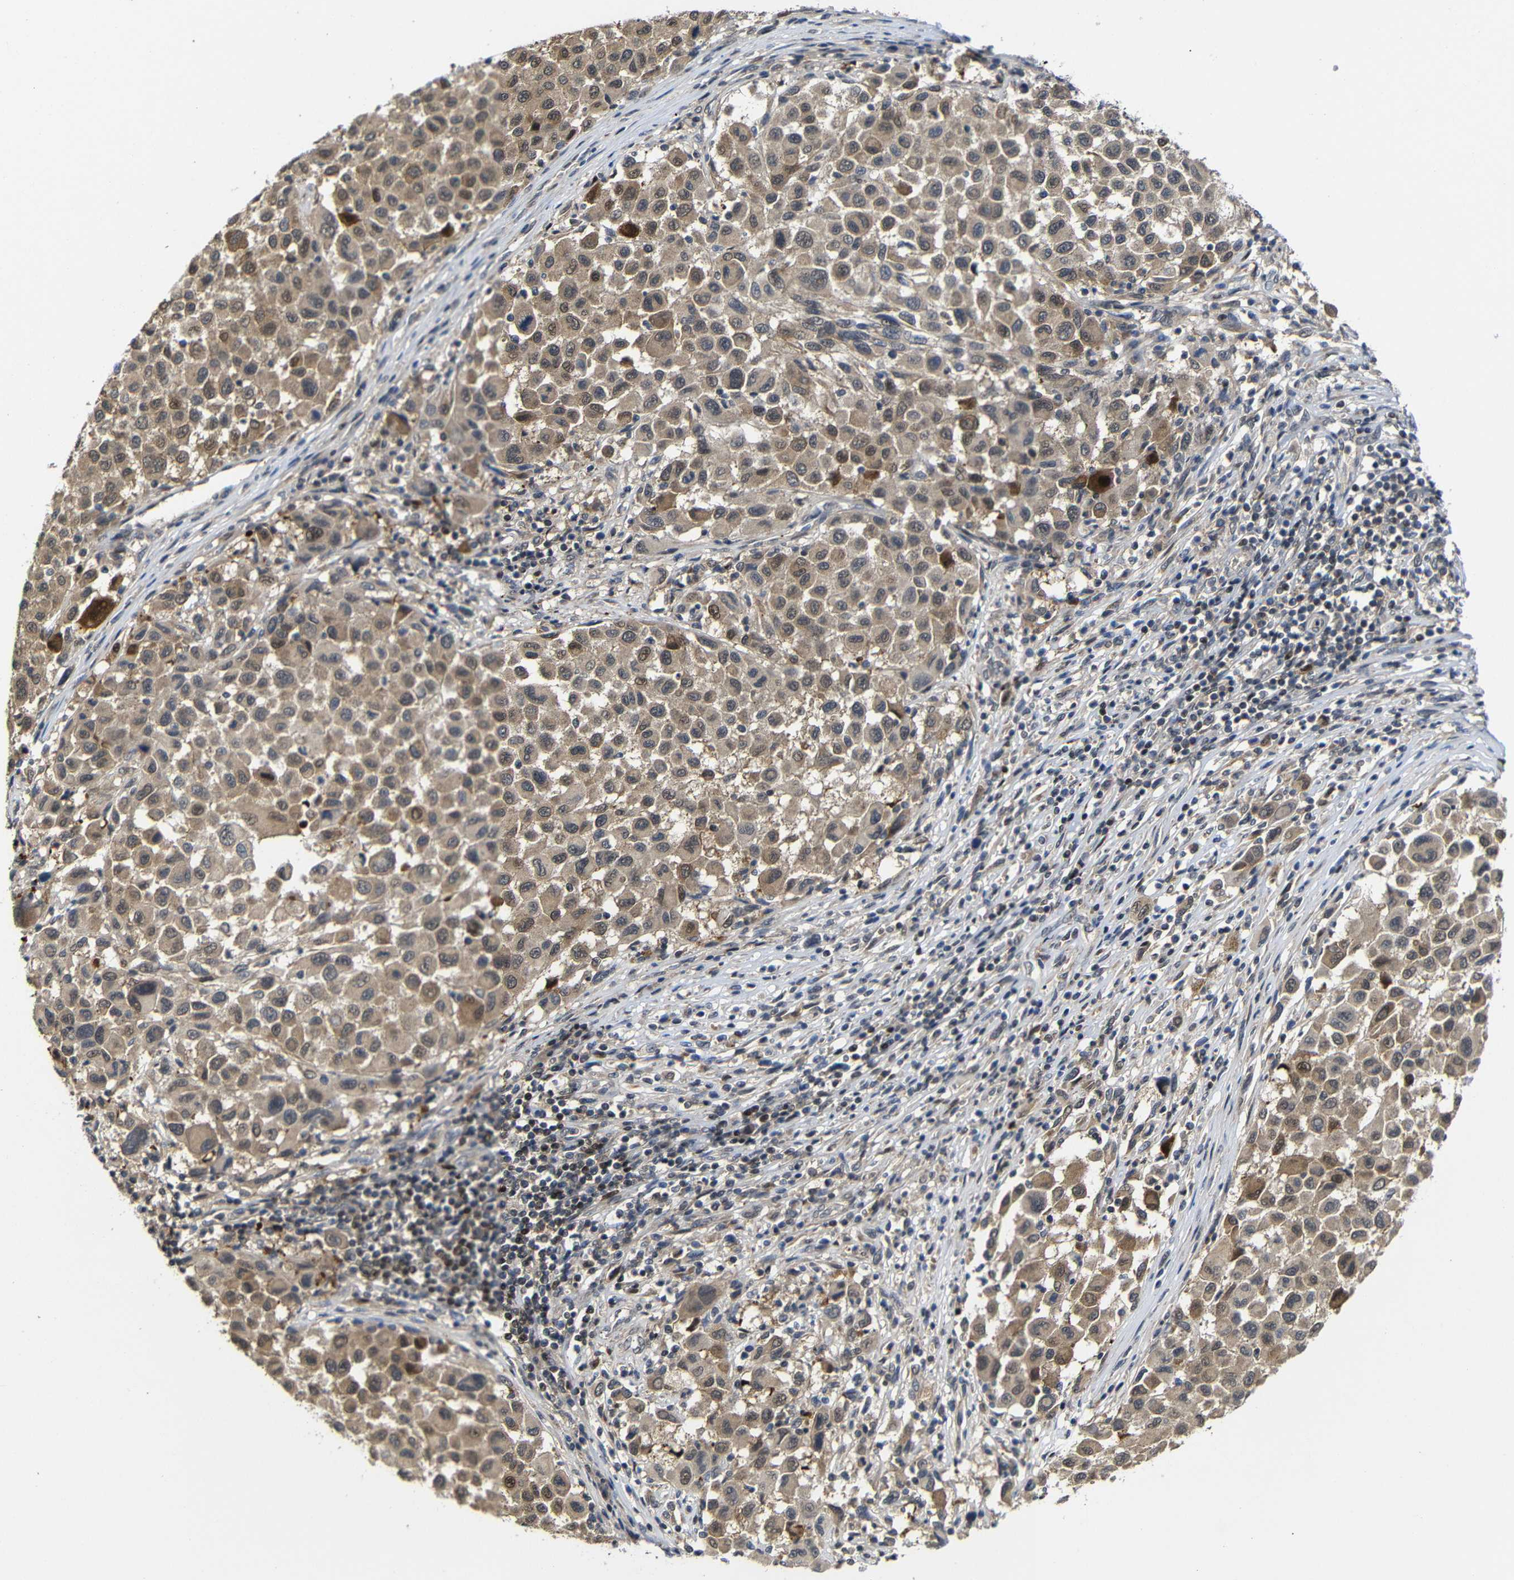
{"staining": {"intensity": "moderate", "quantity": "25%-75%", "location": "cytoplasmic/membranous"}, "tissue": "melanoma", "cell_type": "Tumor cells", "image_type": "cancer", "snomed": [{"axis": "morphology", "description": "Malignant melanoma, Metastatic site"}, {"axis": "topography", "description": "Lymph node"}], "caption": "Immunohistochemical staining of human melanoma exhibits medium levels of moderate cytoplasmic/membranous protein staining in about 25%-75% of tumor cells. The protein is shown in brown color, while the nuclei are stained blue.", "gene": "ATG12", "patient": {"sex": "male", "age": 61}}